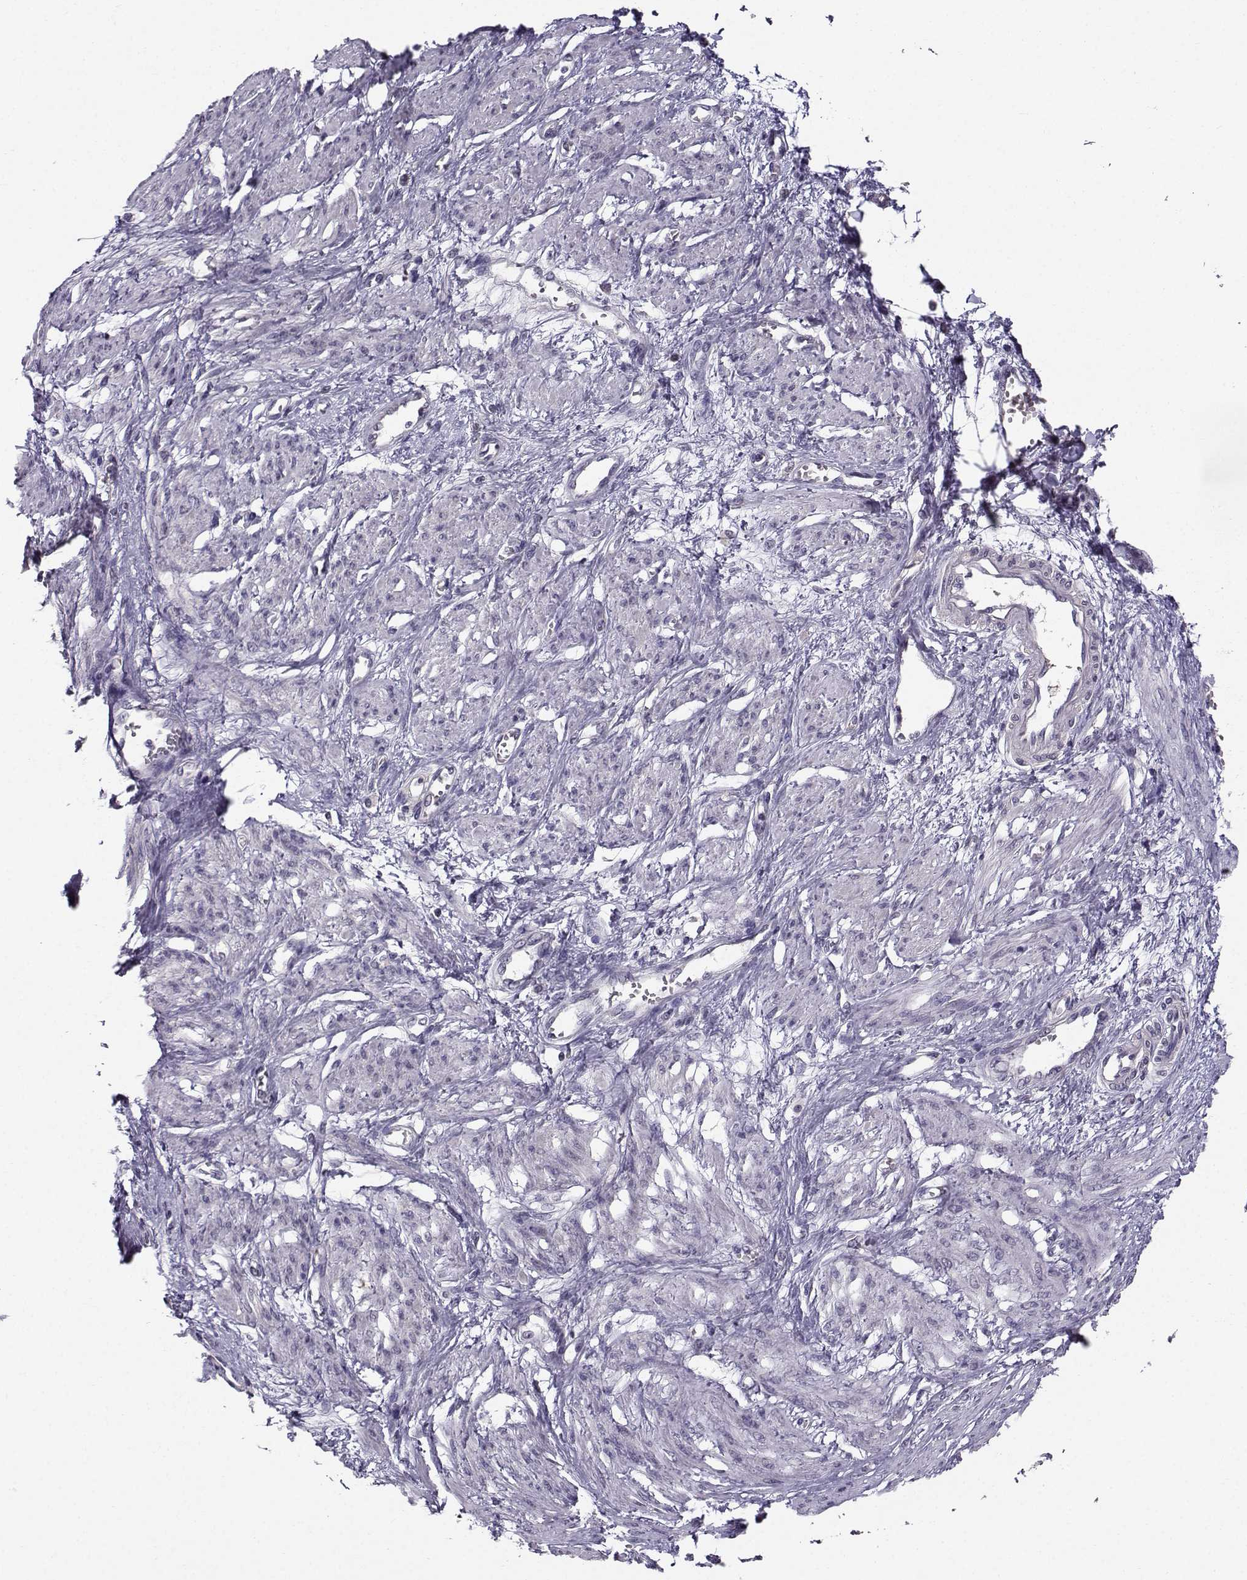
{"staining": {"intensity": "negative", "quantity": "none", "location": "none"}, "tissue": "smooth muscle", "cell_type": "Smooth muscle cells", "image_type": "normal", "snomed": [{"axis": "morphology", "description": "Normal tissue, NOS"}, {"axis": "topography", "description": "Smooth muscle"}, {"axis": "topography", "description": "Uterus"}], "caption": "Image shows no protein expression in smooth muscle cells of benign smooth muscle.", "gene": "TSPYL5", "patient": {"sex": "female", "age": 39}}